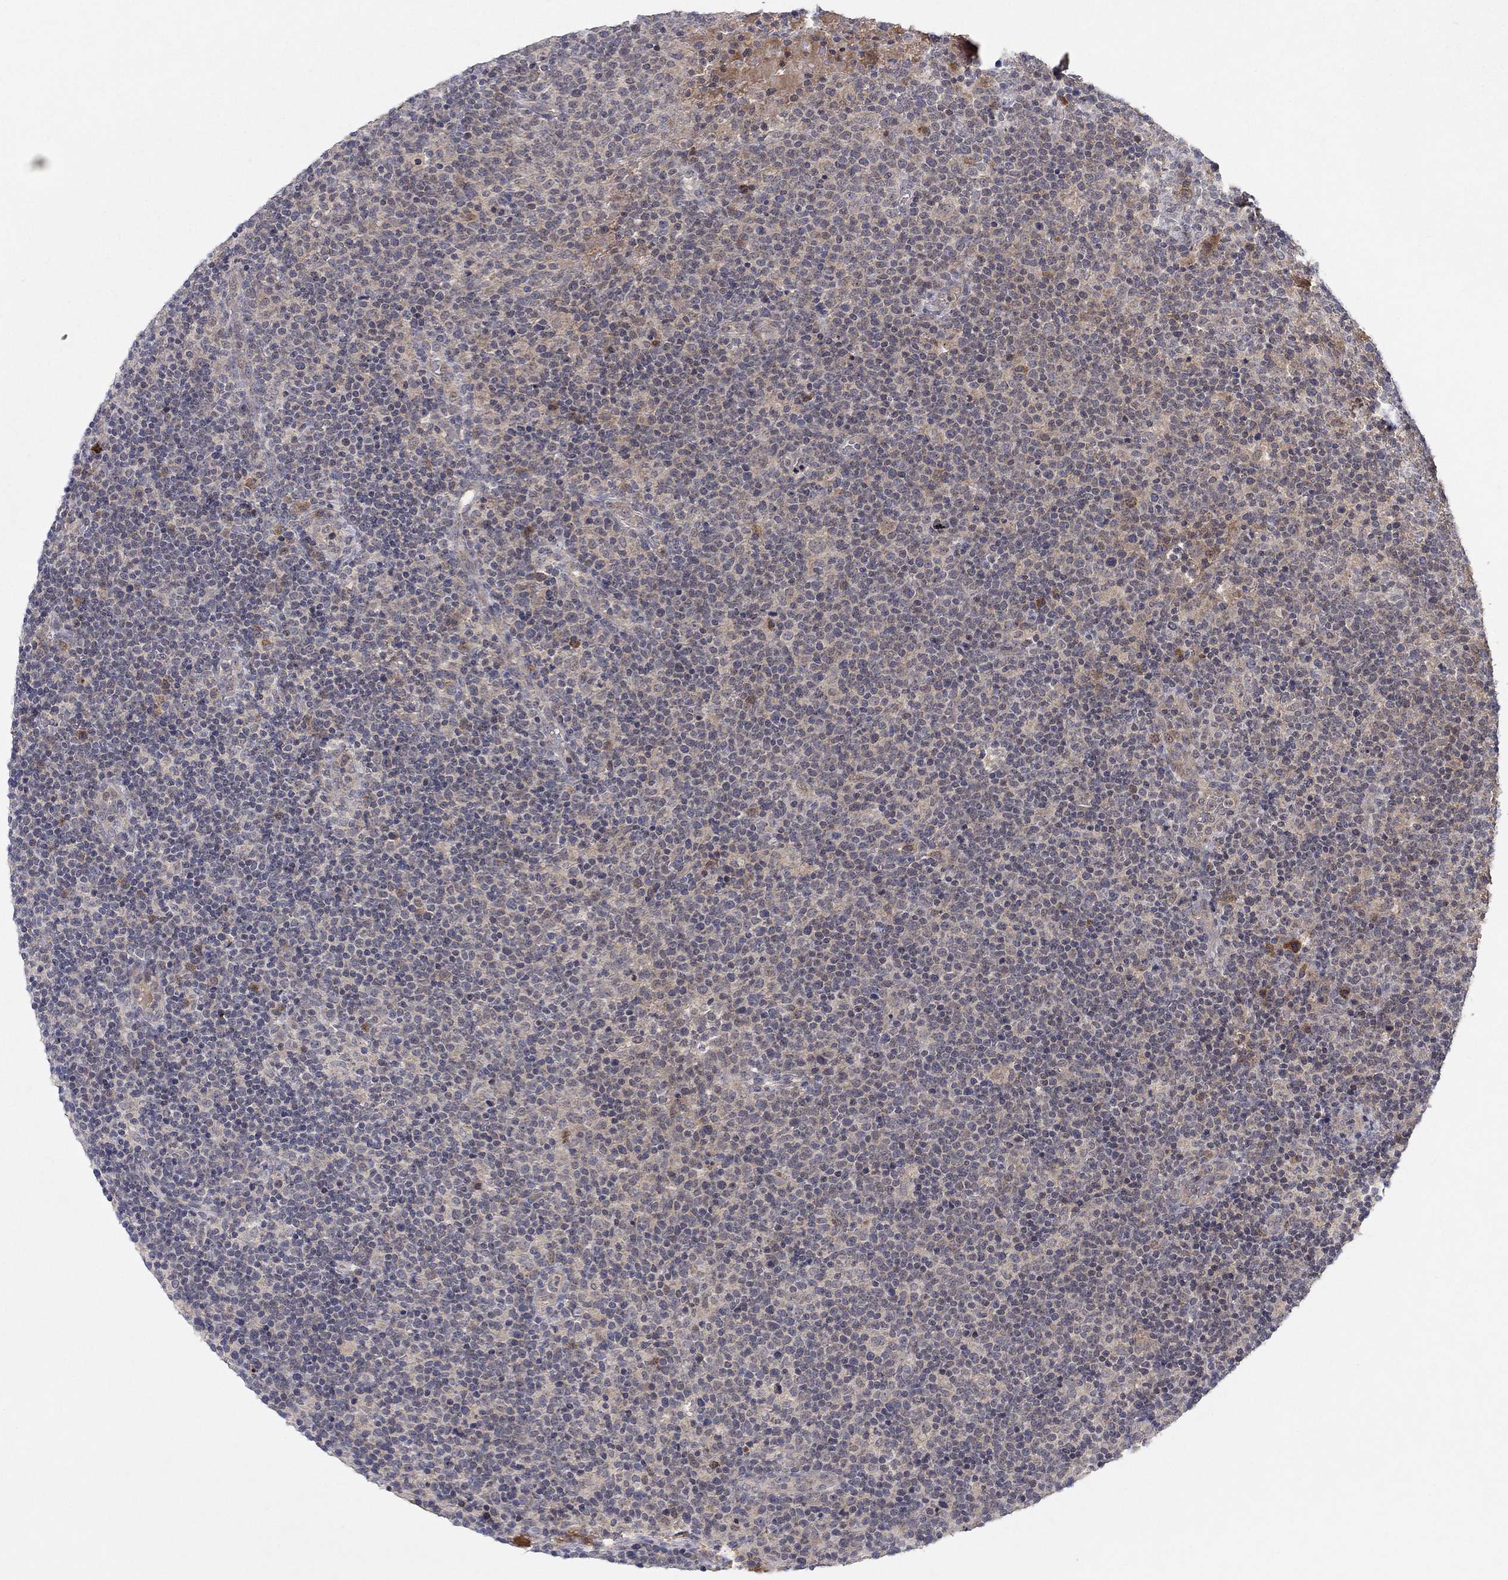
{"staining": {"intensity": "weak", "quantity": "25%-75%", "location": "cytoplasmic/membranous"}, "tissue": "lymphoma", "cell_type": "Tumor cells", "image_type": "cancer", "snomed": [{"axis": "morphology", "description": "Malignant lymphoma, non-Hodgkin's type, High grade"}, {"axis": "topography", "description": "Lymph node"}], "caption": "Brown immunohistochemical staining in human high-grade malignant lymphoma, non-Hodgkin's type shows weak cytoplasmic/membranous positivity in about 25%-75% of tumor cells. (IHC, brightfield microscopy, high magnification).", "gene": "IL4", "patient": {"sex": "male", "age": 61}}